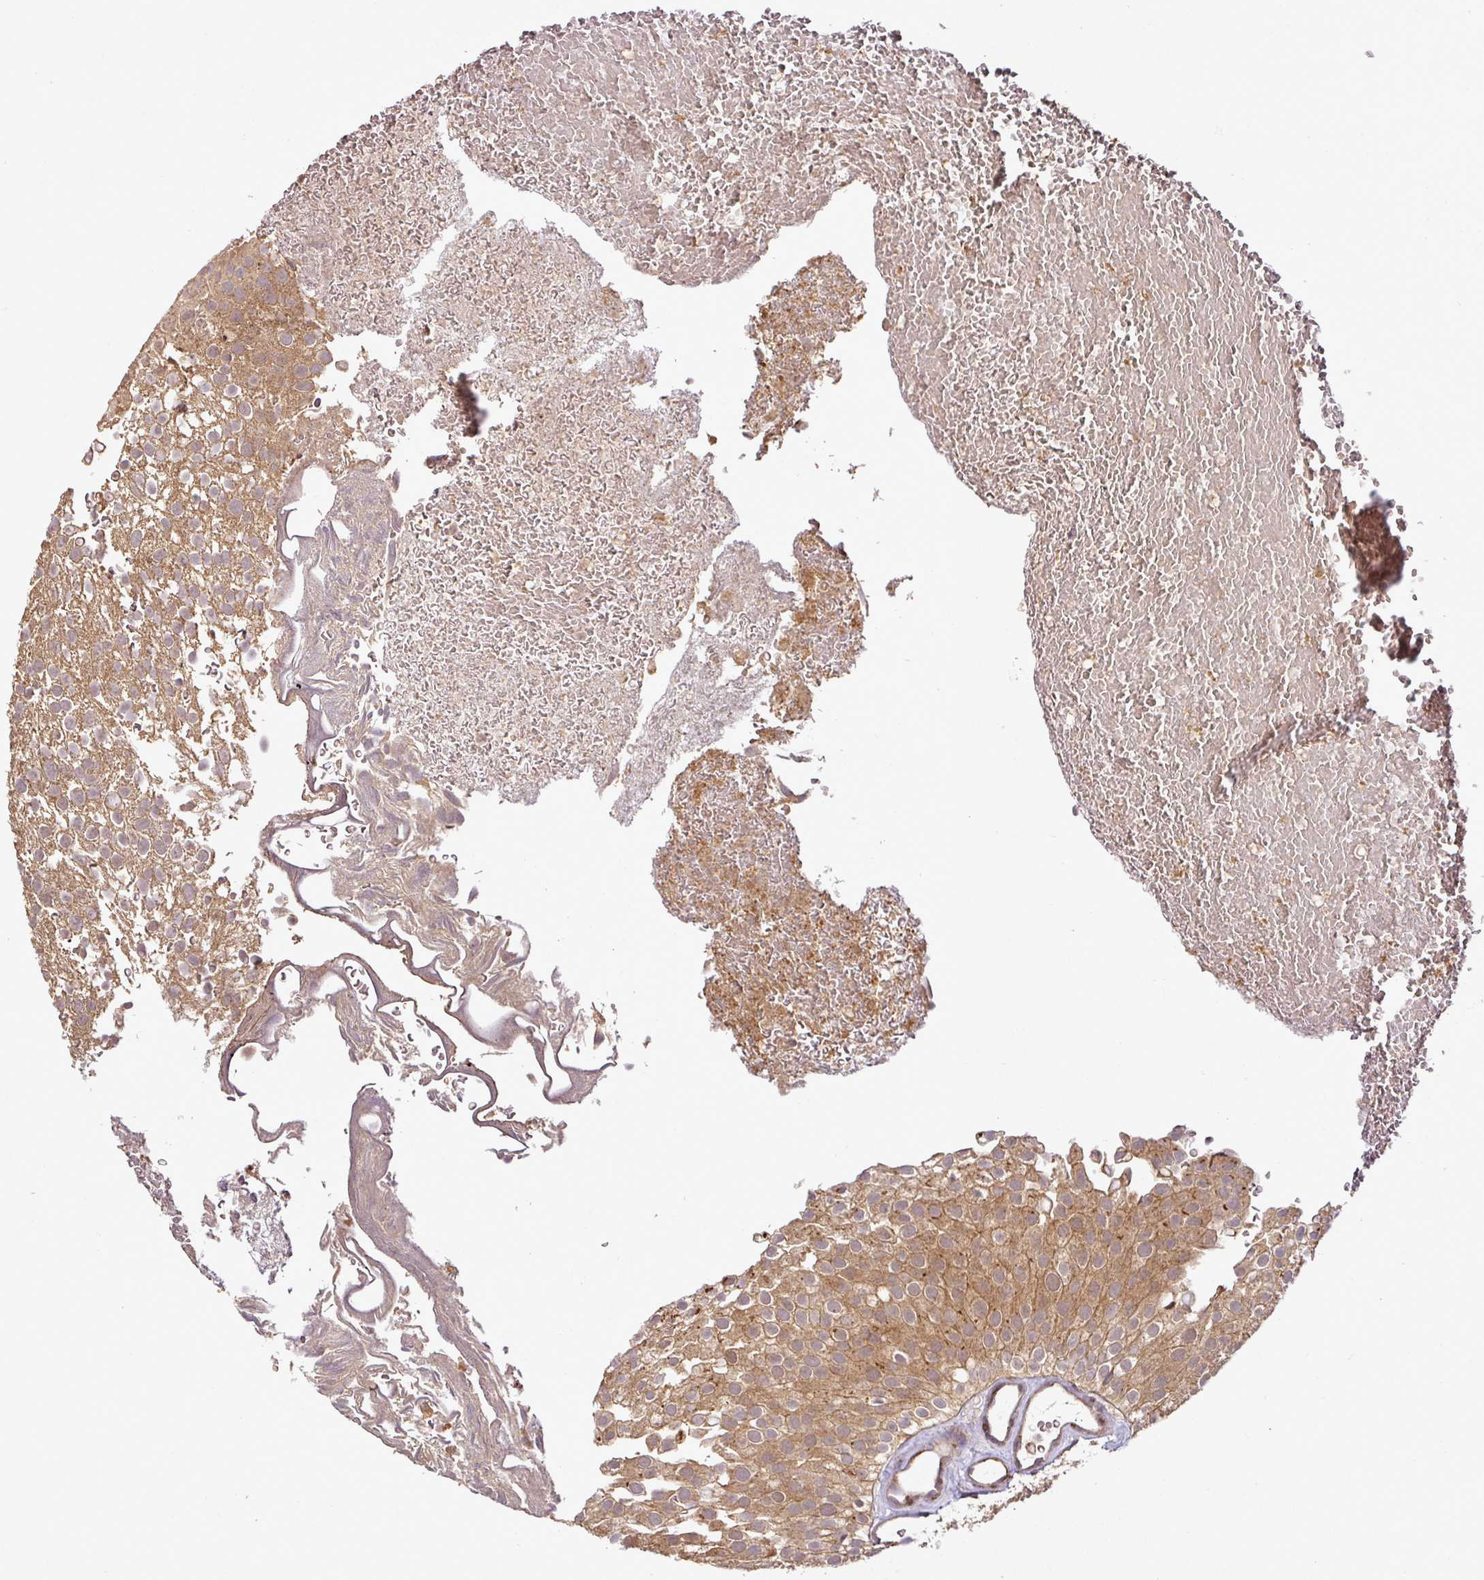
{"staining": {"intensity": "moderate", "quantity": ">75%", "location": "cytoplasmic/membranous"}, "tissue": "urothelial cancer", "cell_type": "Tumor cells", "image_type": "cancer", "snomed": [{"axis": "morphology", "description": "Urothelial carcinoma, Low grade"}, {"axis": "topography", "description": "Urinary bladder"}], "caption": "A brown stain highlights moderate cytoplasmic/membranous staining of a protein in human urothelial cancer tumor cells.", "gene": "FAIM", "patient": {"sex": "male", "age": 78}}